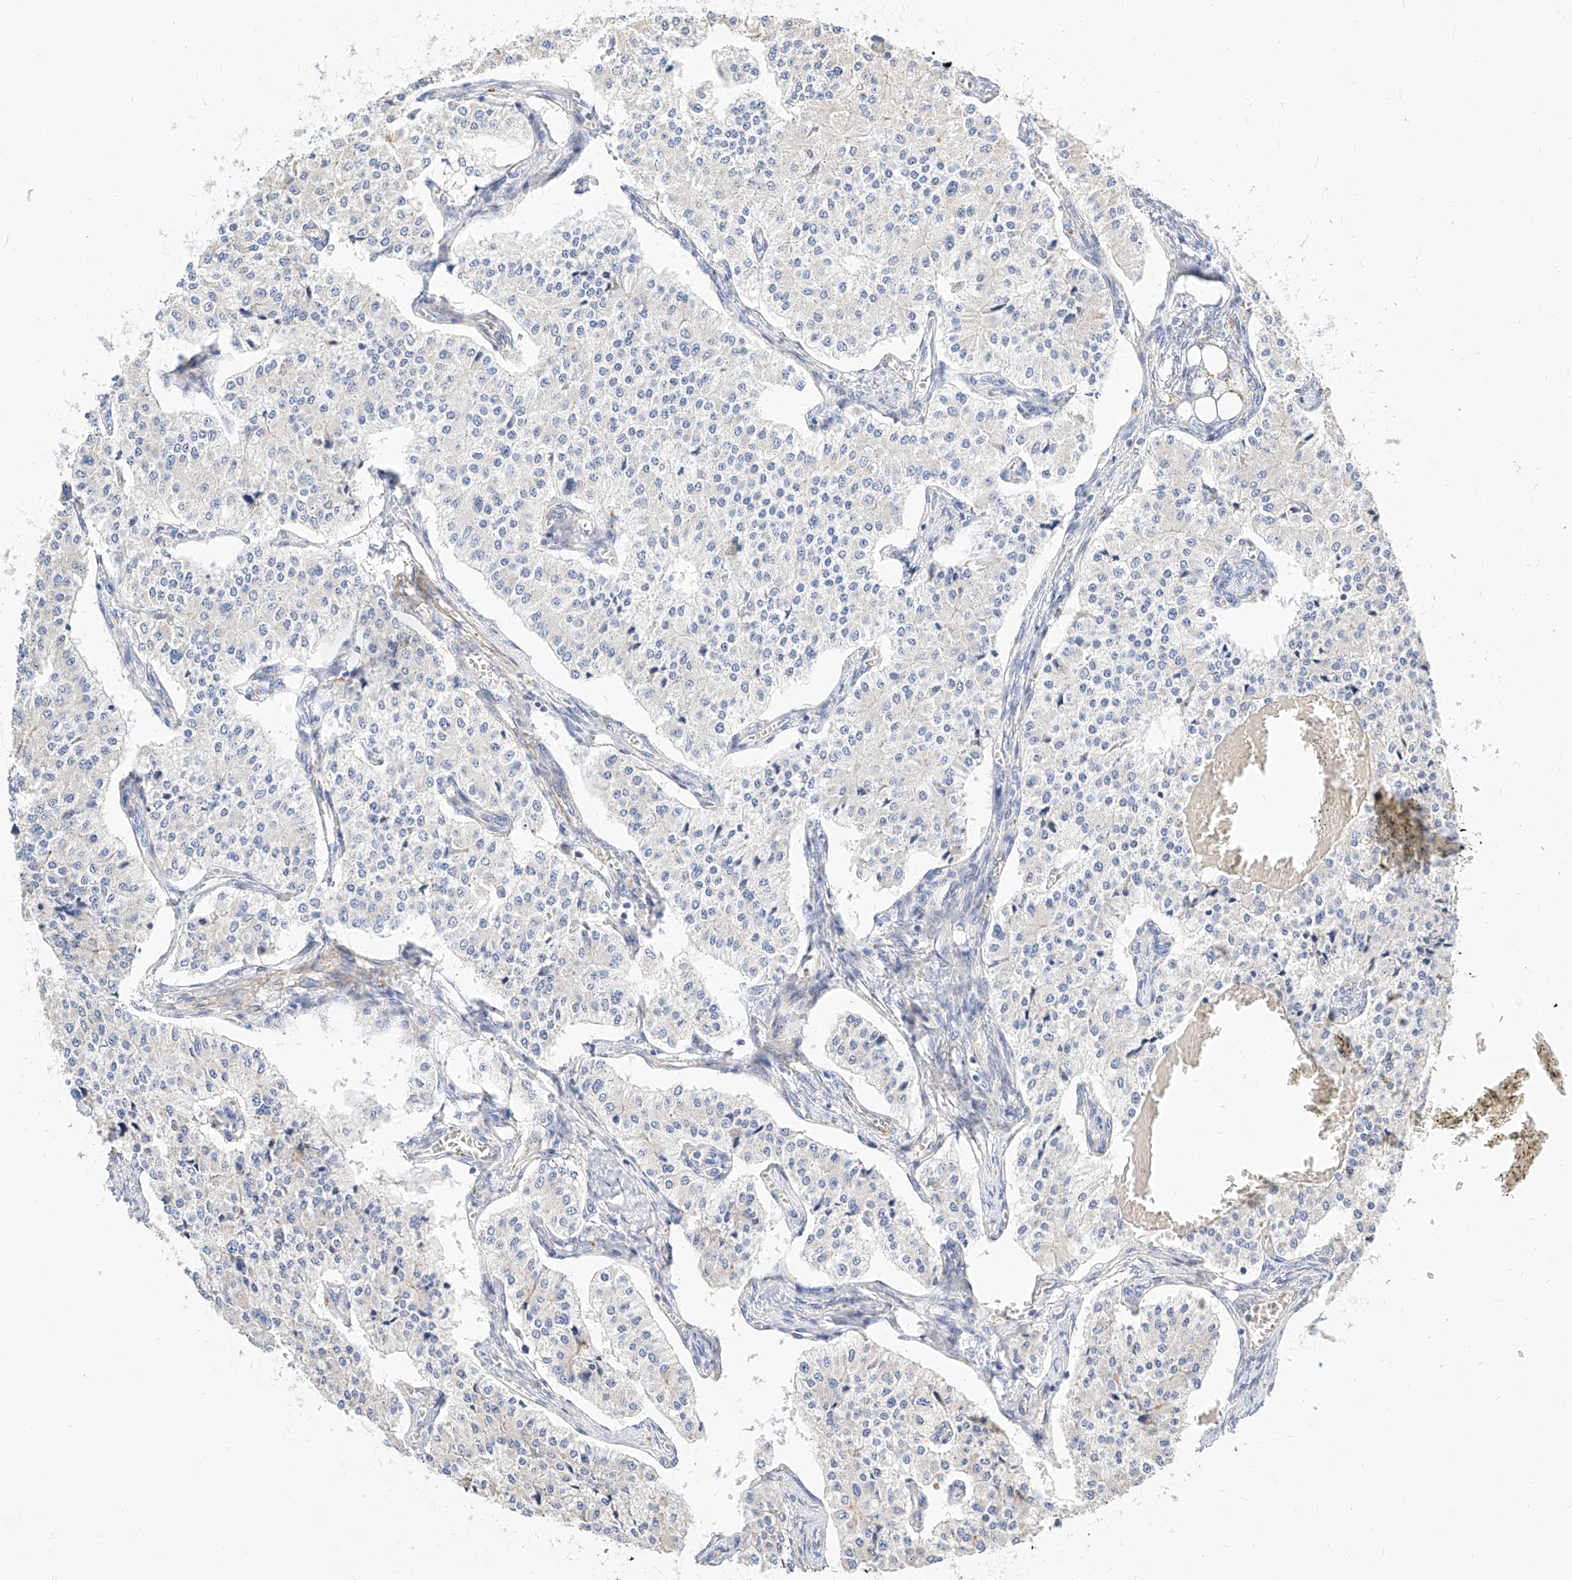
{"staining": {"intensity": "negative", "quantity": "none", "location": "none"}, "tissue": "carcinoid", "cell_type": "Tumor cells", "image_type": "cancer", "snomed": [{"axis": "morphology", "description": "Carcinoid, malignant, NOS"}, {"axis": "topography", "description": "Colon"}], "caption": "Immunohistochemical staining of human carcinoid reveals no significant expression in tumor cells. (Brightfield microscopy of DAB (3,3'-diaminobenzidine) immunohistochemistry at high magnification).", "gene": "KCNH5", "patient": {"sex": "female", "age": 52}}